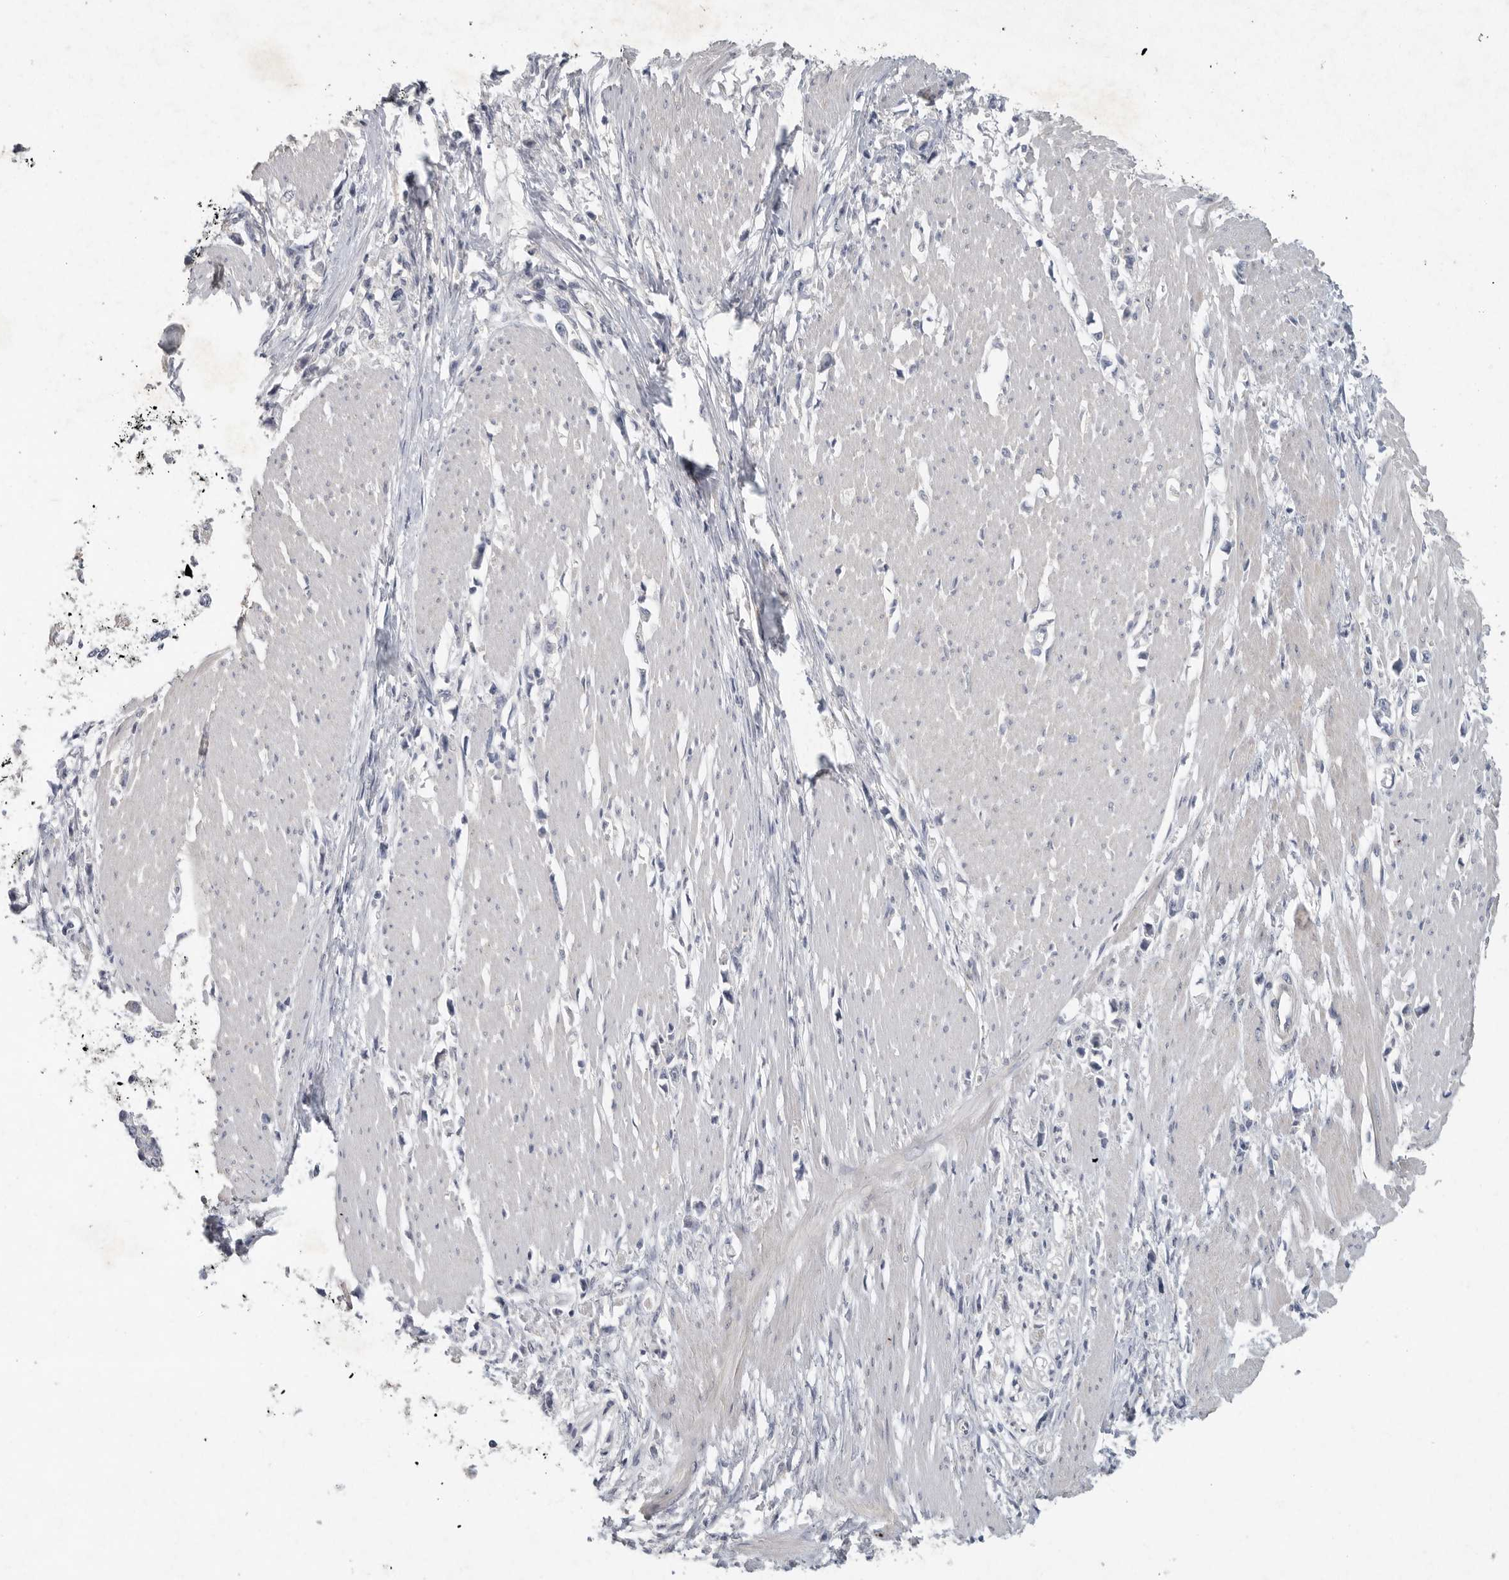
{"staining": {"intensity": "negative", "quantity": "none", "location": "none"}, "tissue": "stomach cancer", "cell_type": "Tumor cells", "image_type": "cancer", "snomed": [{"axis": "morphology", "description": "Adenocarcinoma, NOS"}, {"axis": "topography", "description": "Stomach"}], "caption": "Protein analysis of stomach adenocarcinoma shows no significant staining in tumor cells.", "gene": "REG4", "patient": {"sex": "female", "age": 59}}